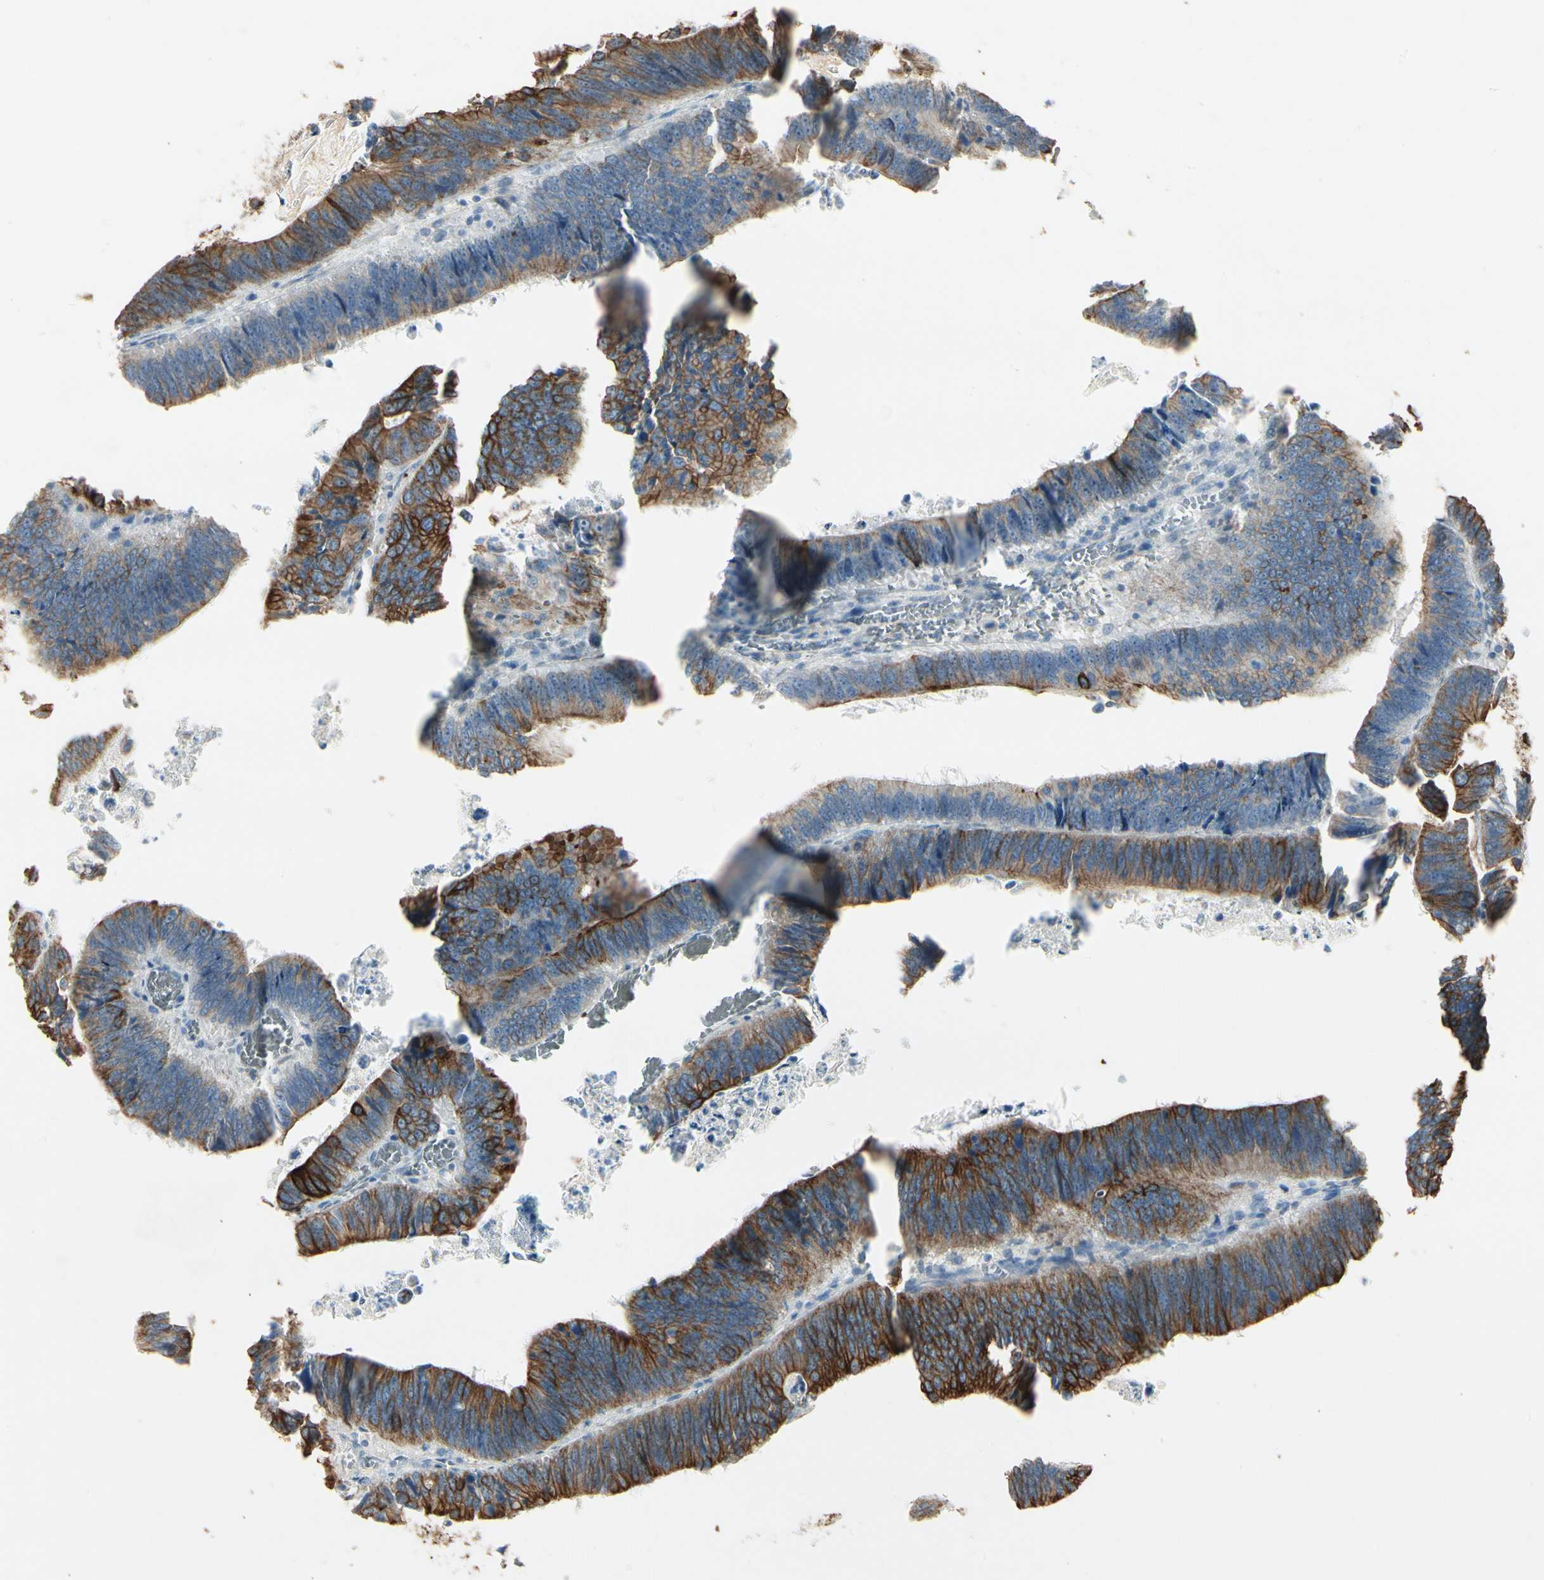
{"staining": {"intensity": "strong", "quantity": ">75%", "location": "cytoplasmic/membranous"}, "tissue": "colorectal cancer", "cell_type": "Tumor cells", "image_type": "cancer", "snomed": [{"axis": "morphology", "description": "Adenocarcinoma, NOS"}, {"axis": "topography", "description": "Colon"}], "caption": "Colorectal cancer stained for a protein (brown) demonstrates strong cytoplasmic/membranous positive expression in approximately >75% of tumor cells.", "gene": "SKIL", "patient": {"sex": "male", "age": 72}}